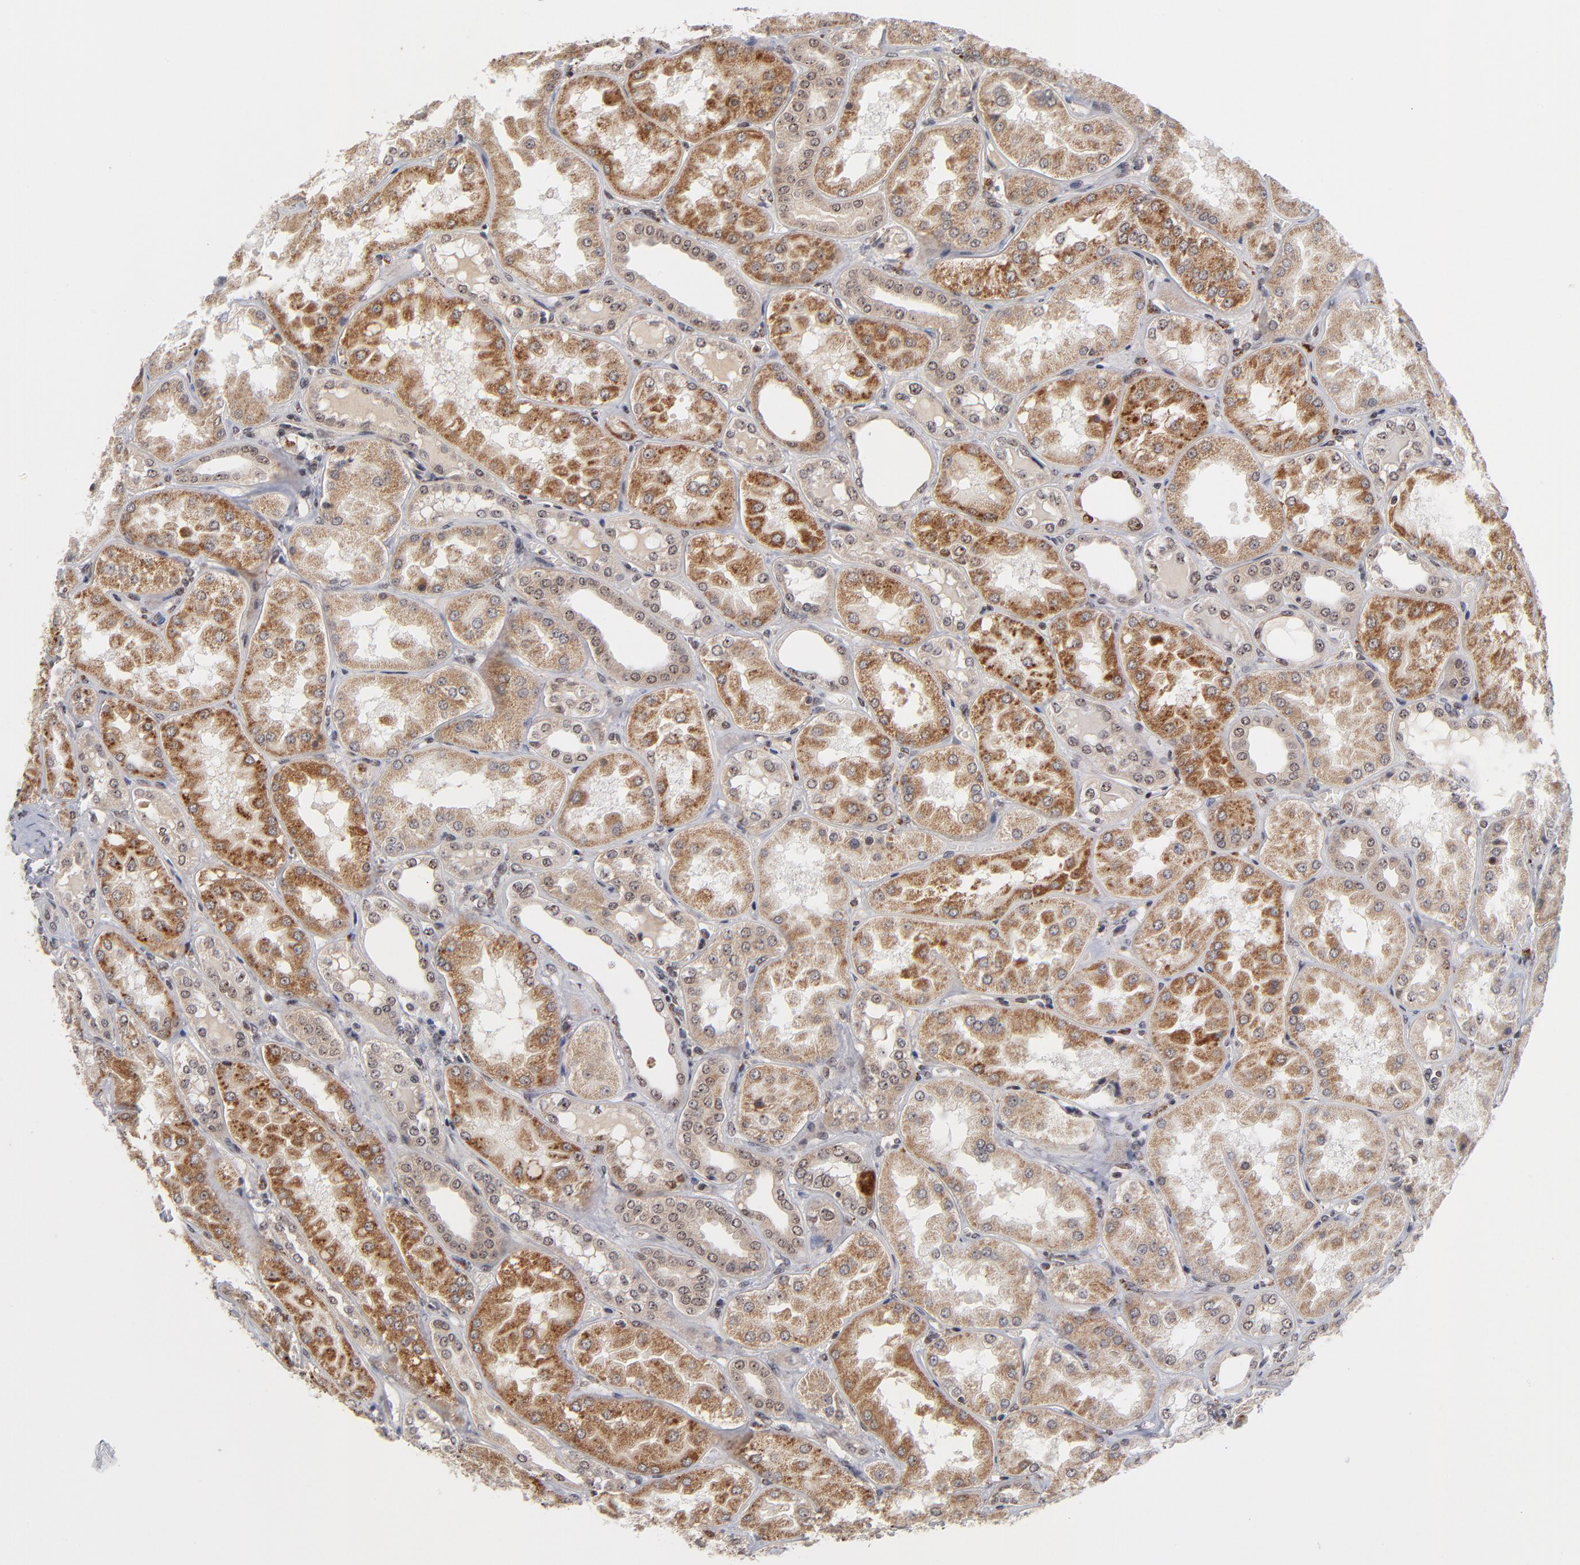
{"staining": {"intensity": "strong", "quantity": "25%-75%", "location": "nuclear"}, "tissue": "kidney", "cell_type": "Cells in glomeruli", "image_type": "normal", "snomed": [{"axis": "morphology", "description": "Normal tissue, NOS"}, {"axis": "topography", "description": "Kidney"}], "caption": "Immunohistochemistry (IHC) (DAB) staining of unremarkable human kidney displays strong nuclear protein staining in about 25%-75% of cells in glomeruli.", "gene": "ZNF419", "patient": {"sex": "female", "age": 56}}